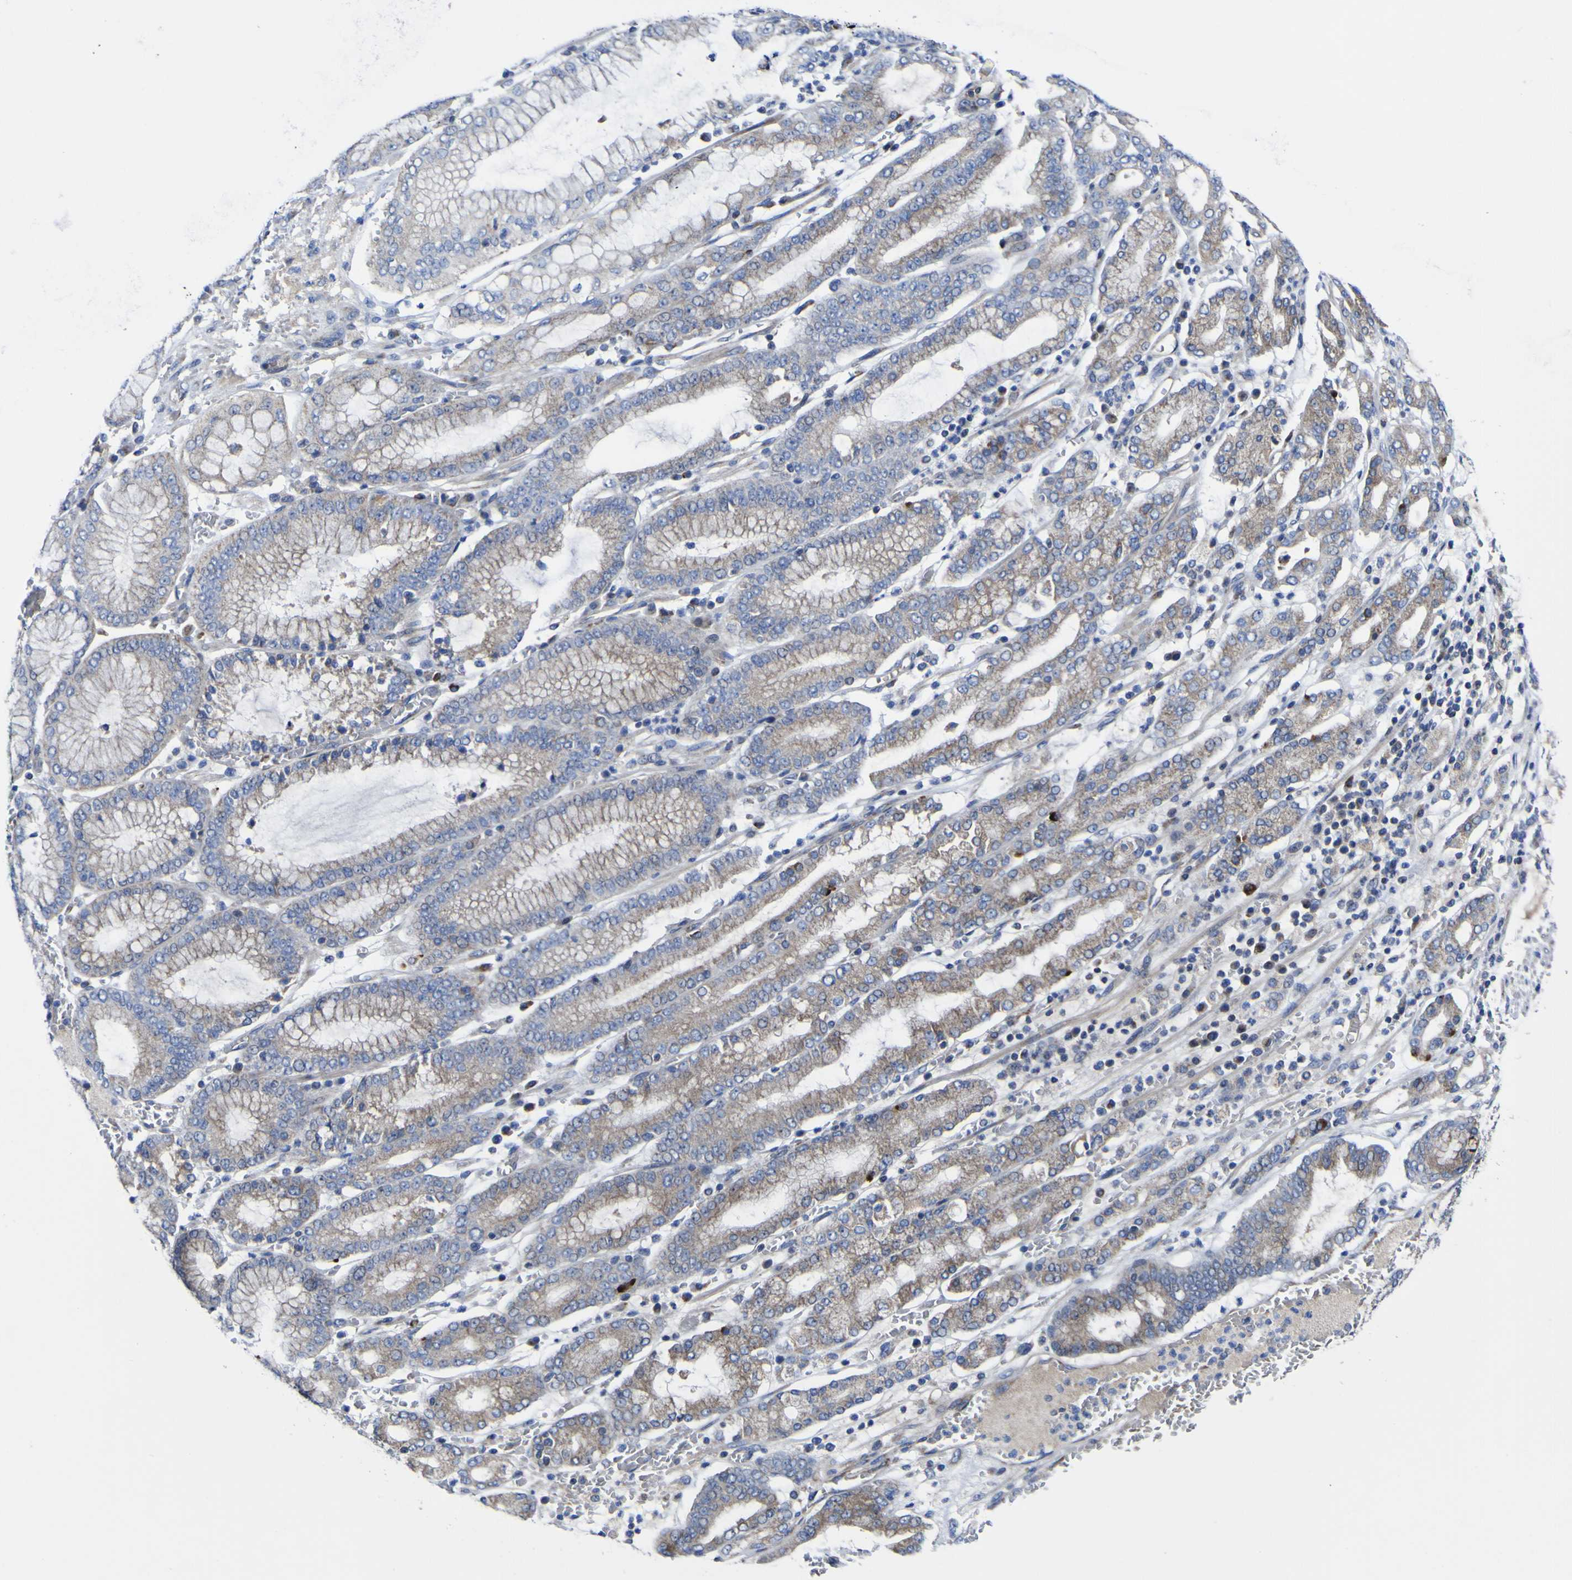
{"staining": {"intensity": "moderate", "quantity": "<25%", "location": "cytoplasmic/membranous"}, "tissue": "stomach cancer", "cell_type": "Tumor cells", "image_type": "cancer", "snomed": [{"axis": "morphology", "description": "Normal tissue, NOS"}, {"axis": "morphology", "description": "Adenocarcinoma, NOS"}, {"axis": "topography", "description": "Stomach, upper"}, {"axis": "topography", "description": "Stomach"}], "caption": "Protein analysis of stomach adenocarcinoma tissue reveals moderate cytoplasmic/membranous expression in about <25% of tumor cells.", "gene": "CCDC90B", "patient": {"sex": "male", "age": 76}}